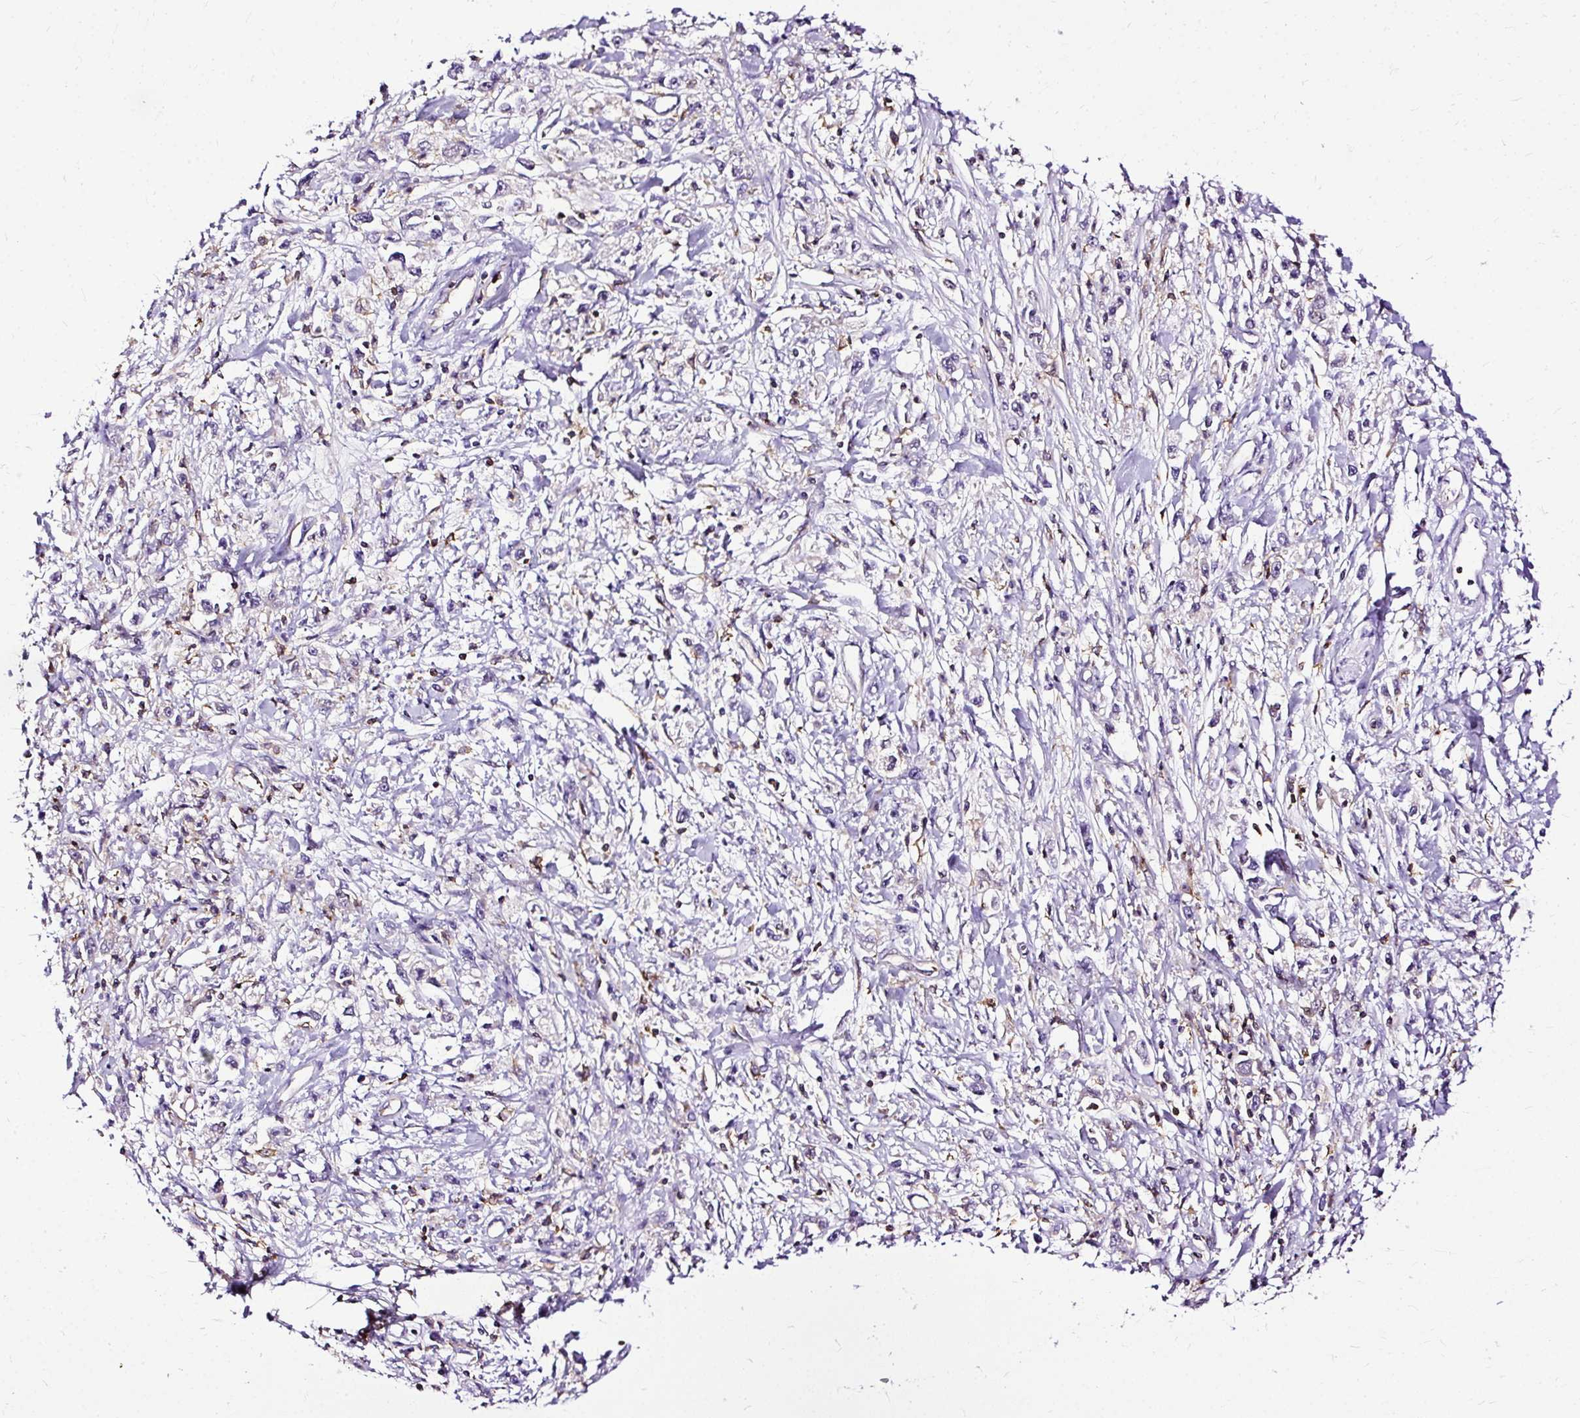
{"staining": {"intensity": "negative", "quantity": "none", "location": "none"}, "tissue": "stomach cancer", "cell_type": "Tumor cells", "image_type": "cancer", "snomed": [{"axis": "morphology", "description": "Adenocarcinoma, NOS"}, {"axis": "topography", "description": "Stomach"}], "caption": "DAB immunohistochemical staining of human stomach cancer displays no significant positivity in tumor cells.", "gene": "TWF2", "patient": {"sex": "female", "age": 59}}